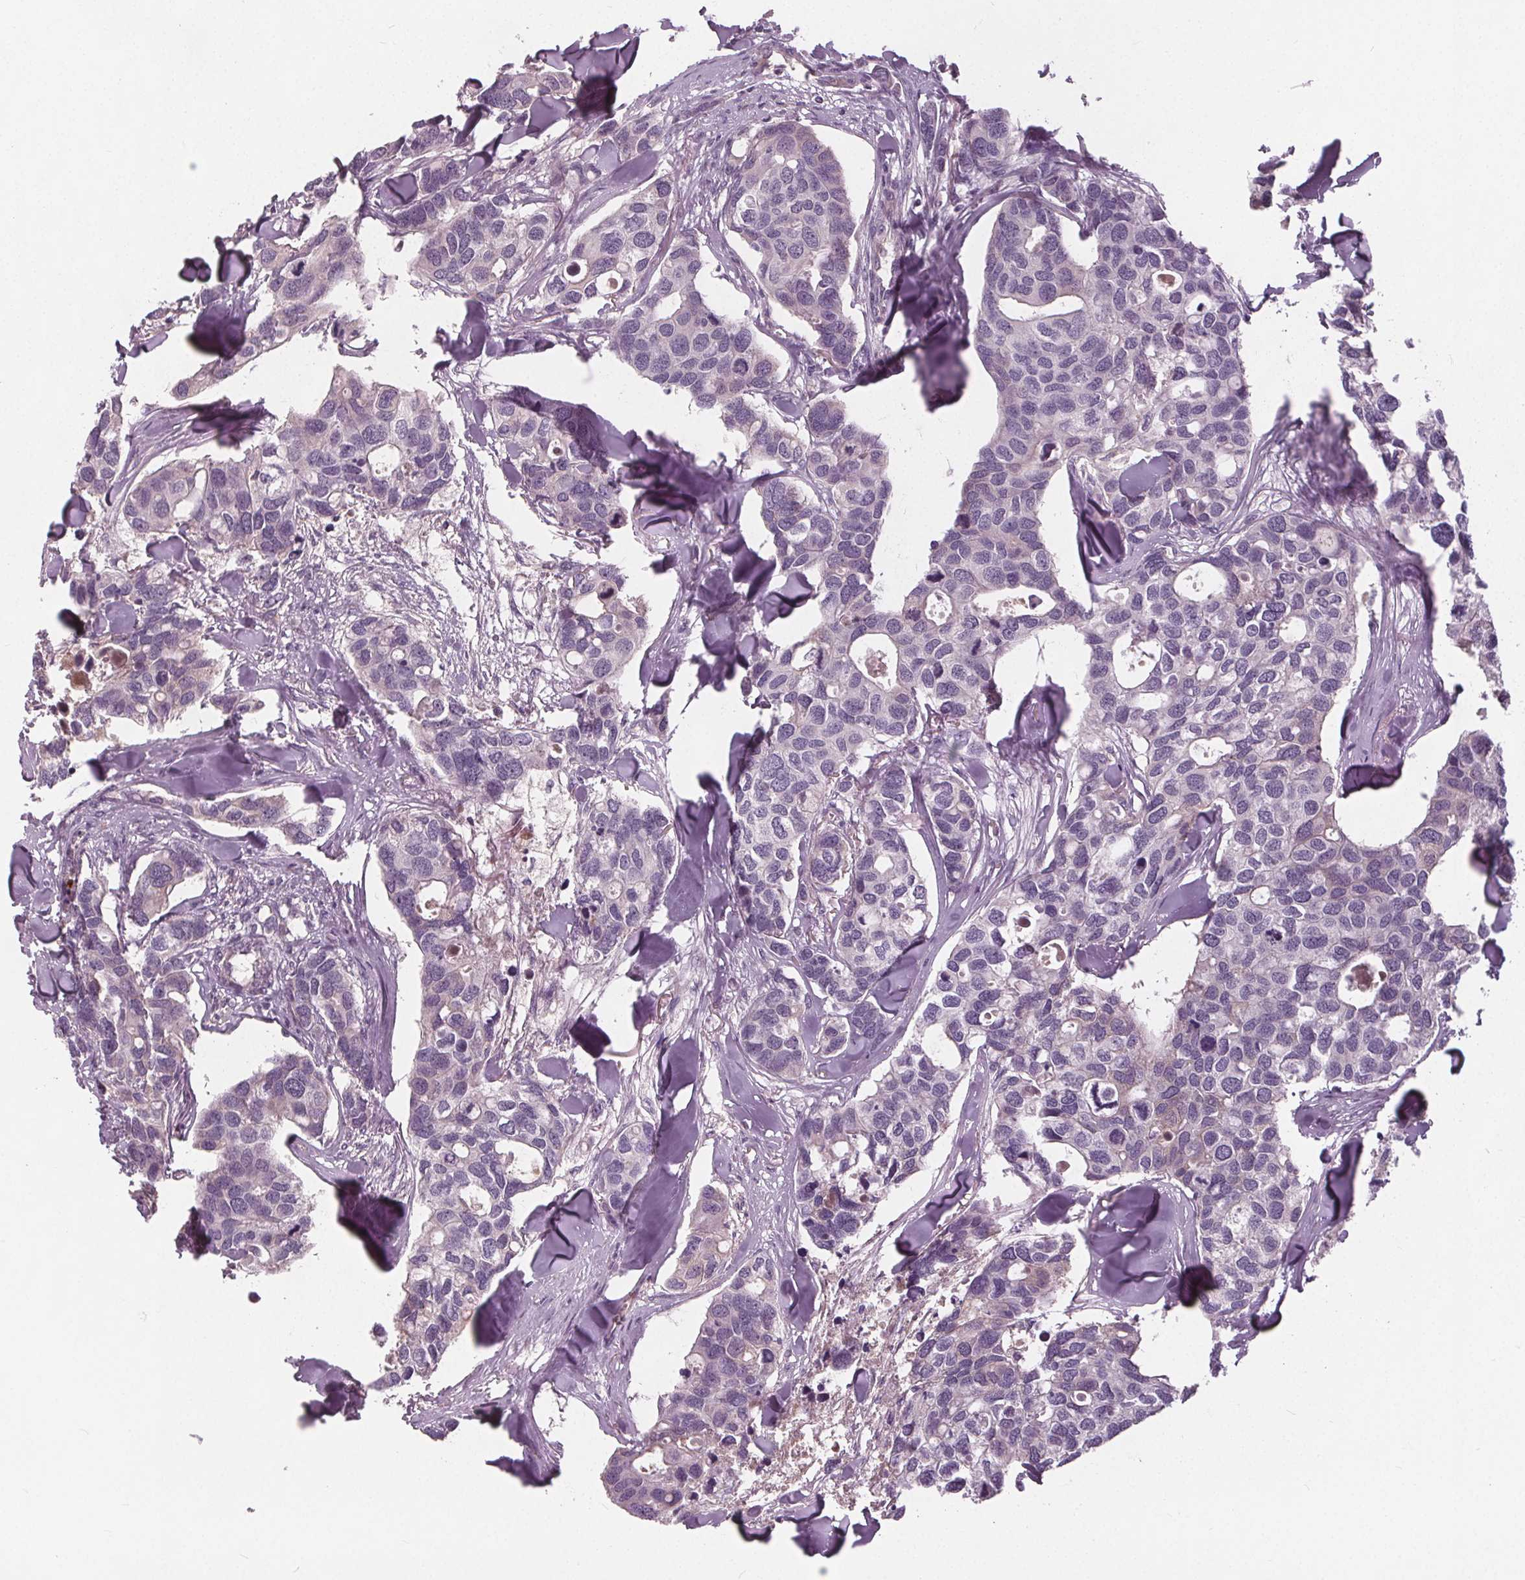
{"staining": {"intensity": "negative", "quantity": "none", "location": "none"}, "tissue": "breast cancer", "cell_type": "Tumor cells", "image_type": "cancer", "snomed": [{"axis": "morphology", "description": "Duct carcinoma"}, {"axis": "topography", "description": "Breast"}], "caption": "The photomicrograph displays no staining of tumor cells in breast cancer (invasive ductal carcinoma). Brightfield microscopy of immunohistochemistry (IHC) stained with DAB (brown) and hematoxylin (blue), captured at high magnification.", "gene": "PDGFD", "patient": {"sex": "female", "age": 83}}